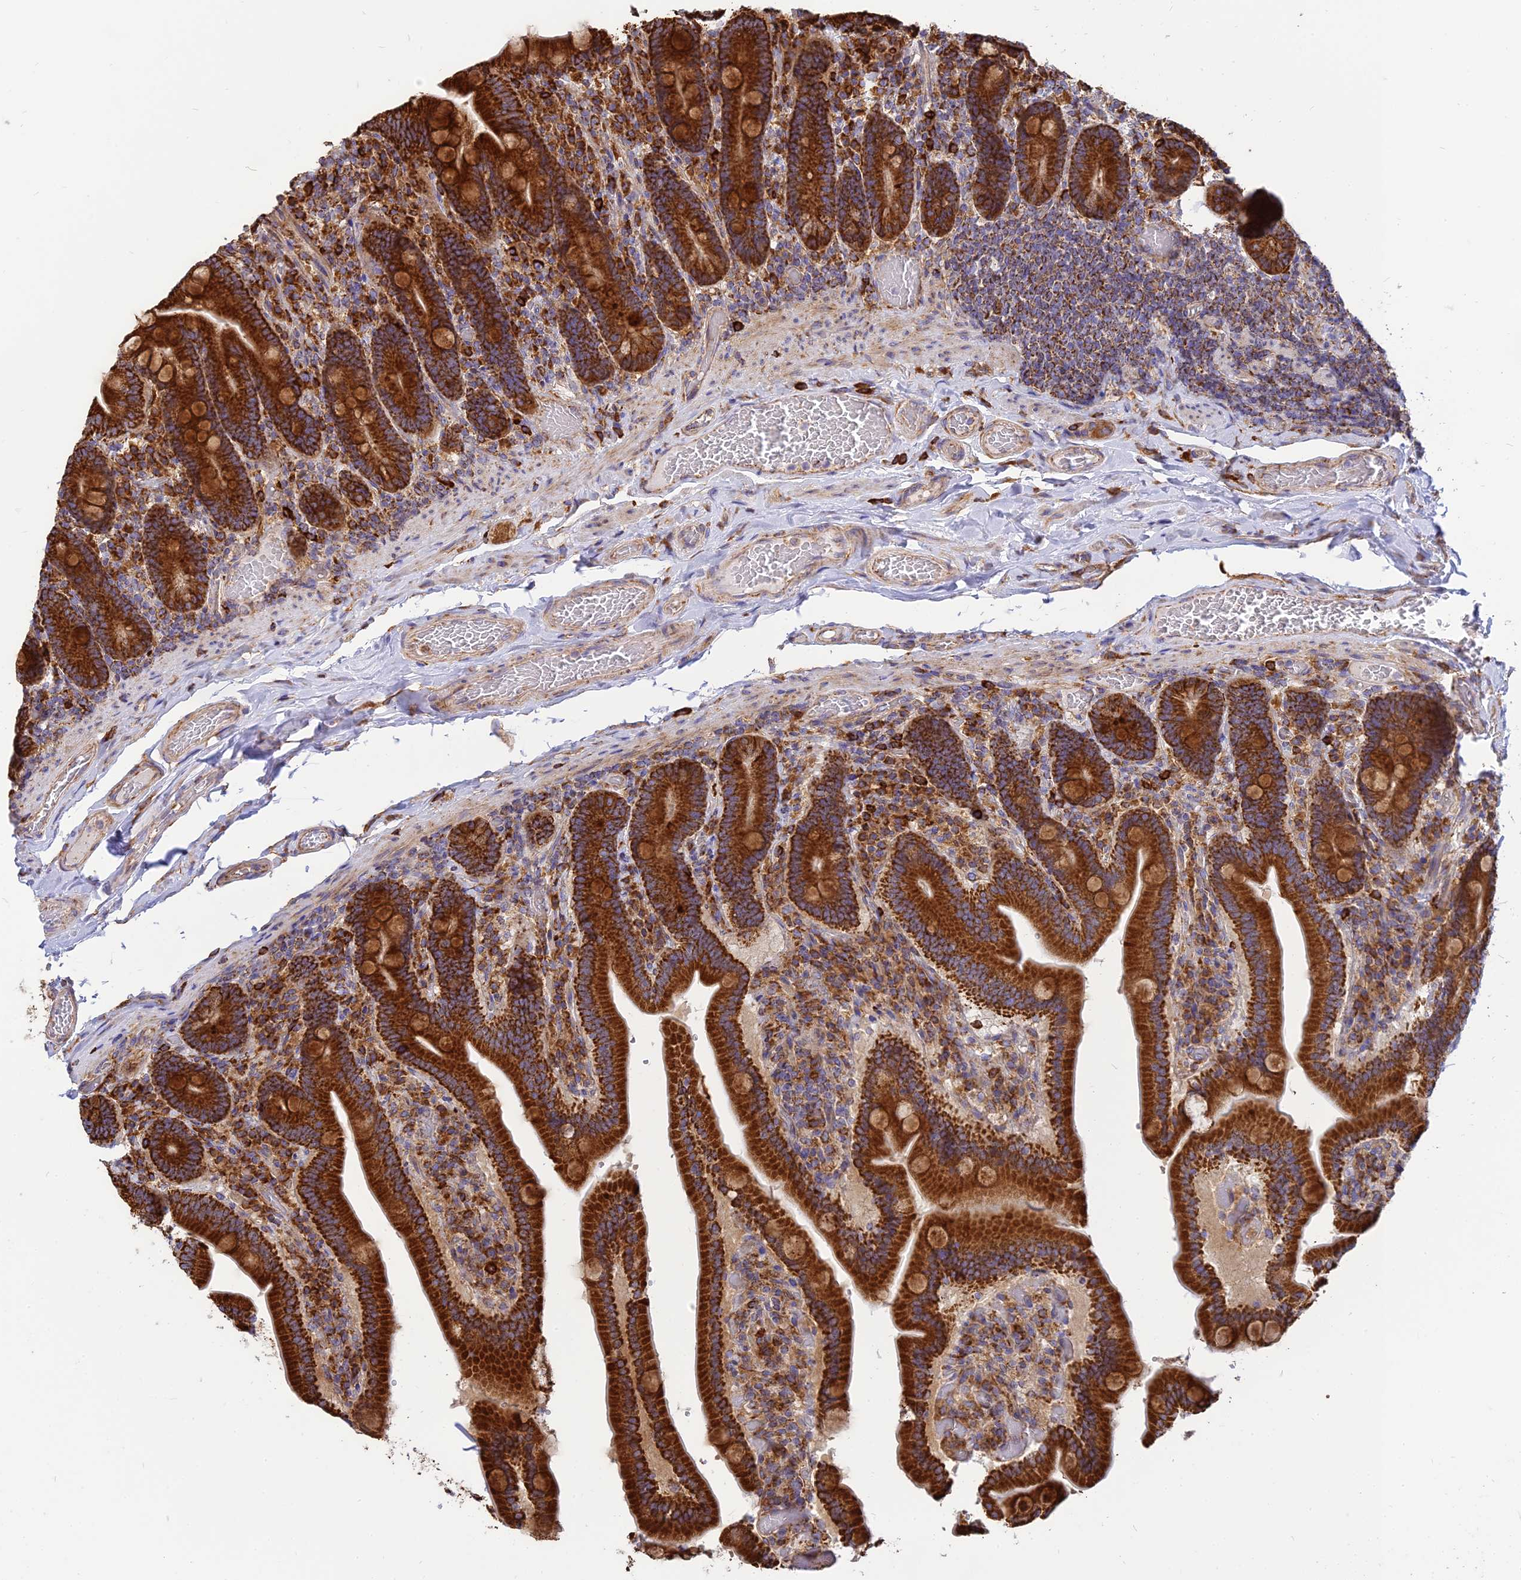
{"staining": {"intensity": "strong", "quantity": ">75%", "location": "cytoplasmic/membranous"}, "tissue": "duodenum", "cell_type": "Glandular cells", "image_type": "normal", "snomed": [{"axis": "morphology", "description": "Normal tissue, NOS"}, {"axis": "topography", "description": "Duodenum"}], "caption": "This photomicrograph displays normal duodenum stained with IHC to label a protein in brown. The cytoplasmic/membranous of glandular cells show strong positivity for the protein. Nuclei are counter-stained blue.", "gene": "THUMPD2", "patient": {"sex": "female", "age": 62}}